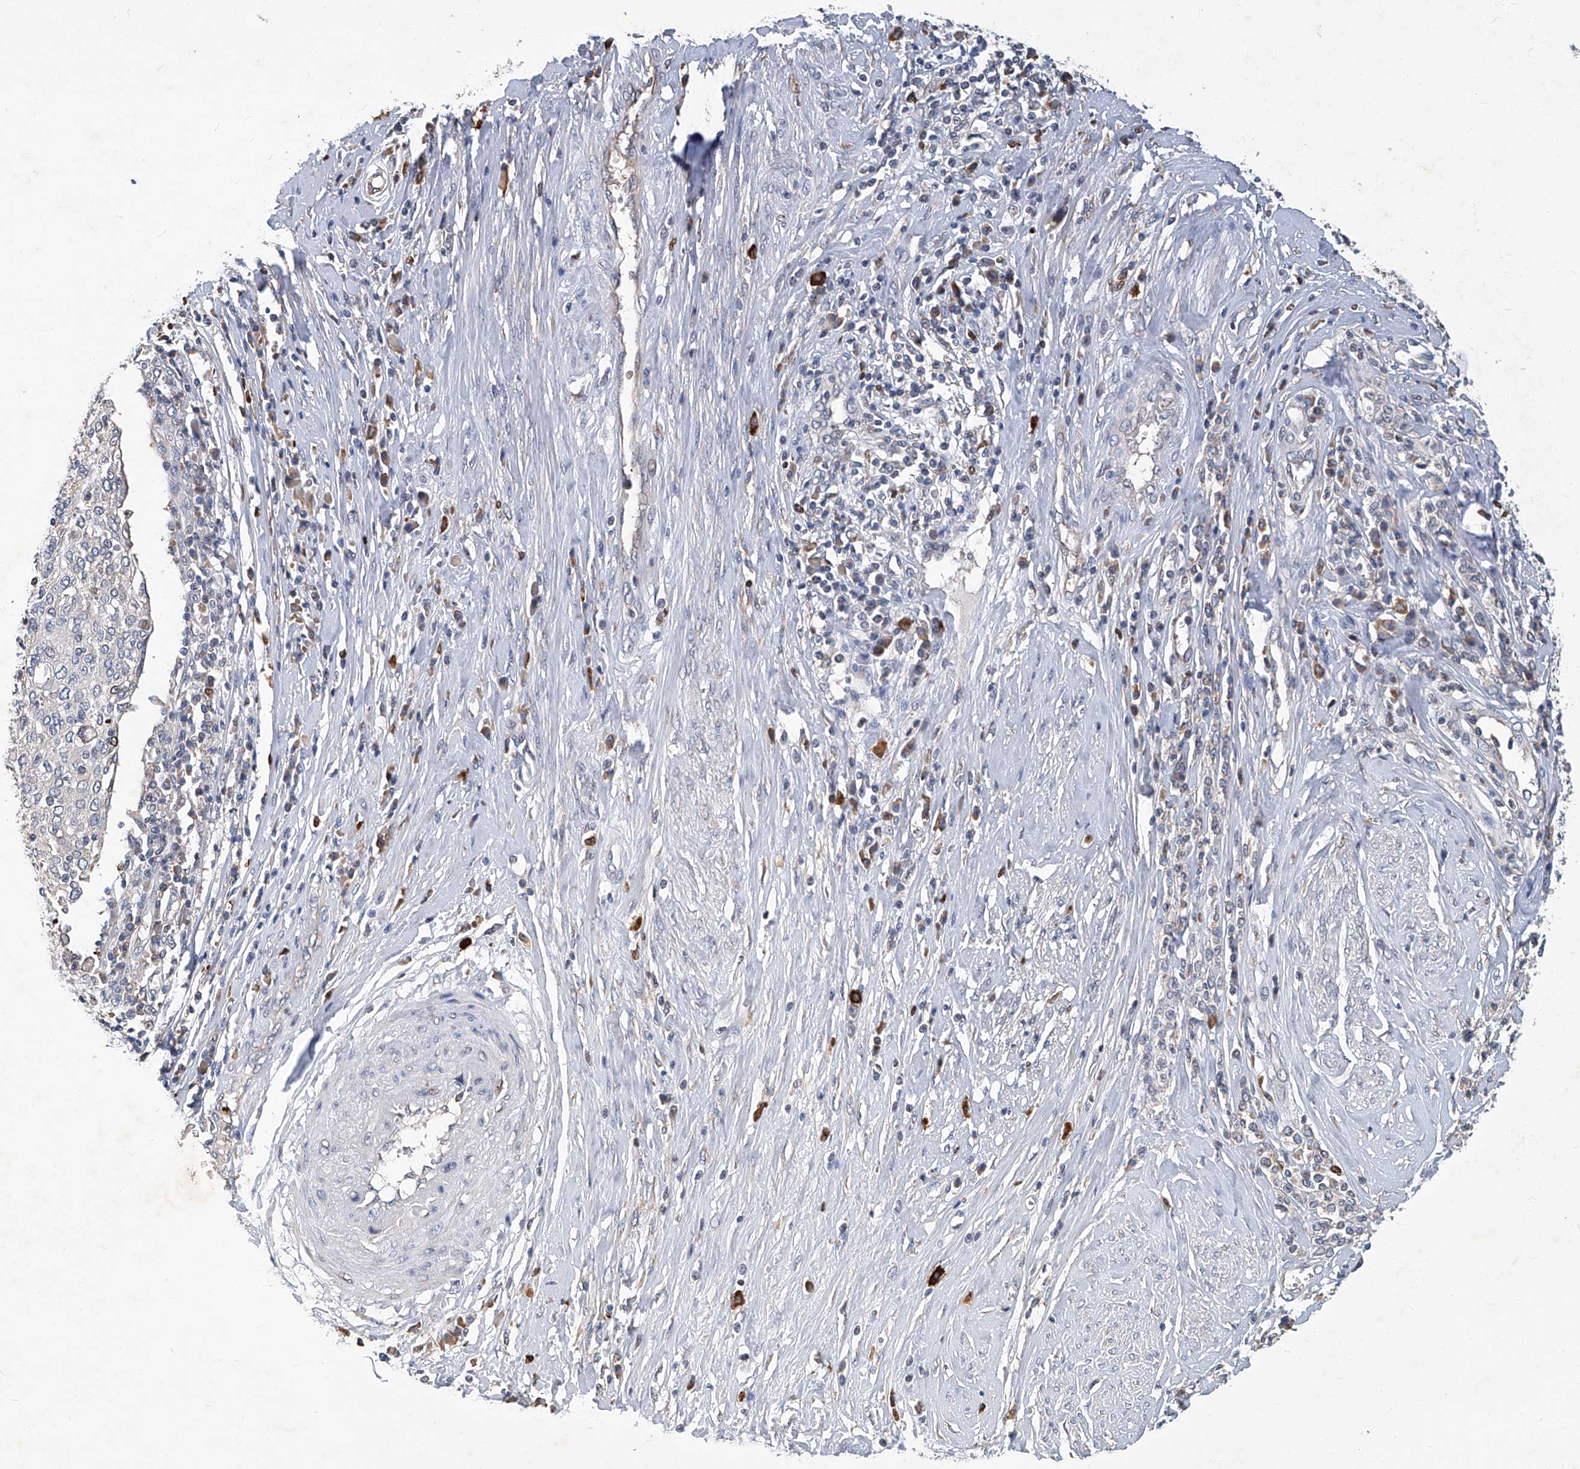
{"staining": {"intensity": "negative", "quantity": "none", "location": "none"}, "tissue": "cervical cancer", "cell_type": "Tumor cells", "image_type": "cancer", "snomed": [{"axis": "morphology", "description": "Squamous cell carcinoma, NOS"}, {"axis": "topography", "description": "Cervix"}], "caption": "This is an IHC image of cervical cancer (squamous cell carcinoma). There is no positivity in tumor cells.", "gene": "TGFBR1", "patient": {"sex": "female", "age": 40}}